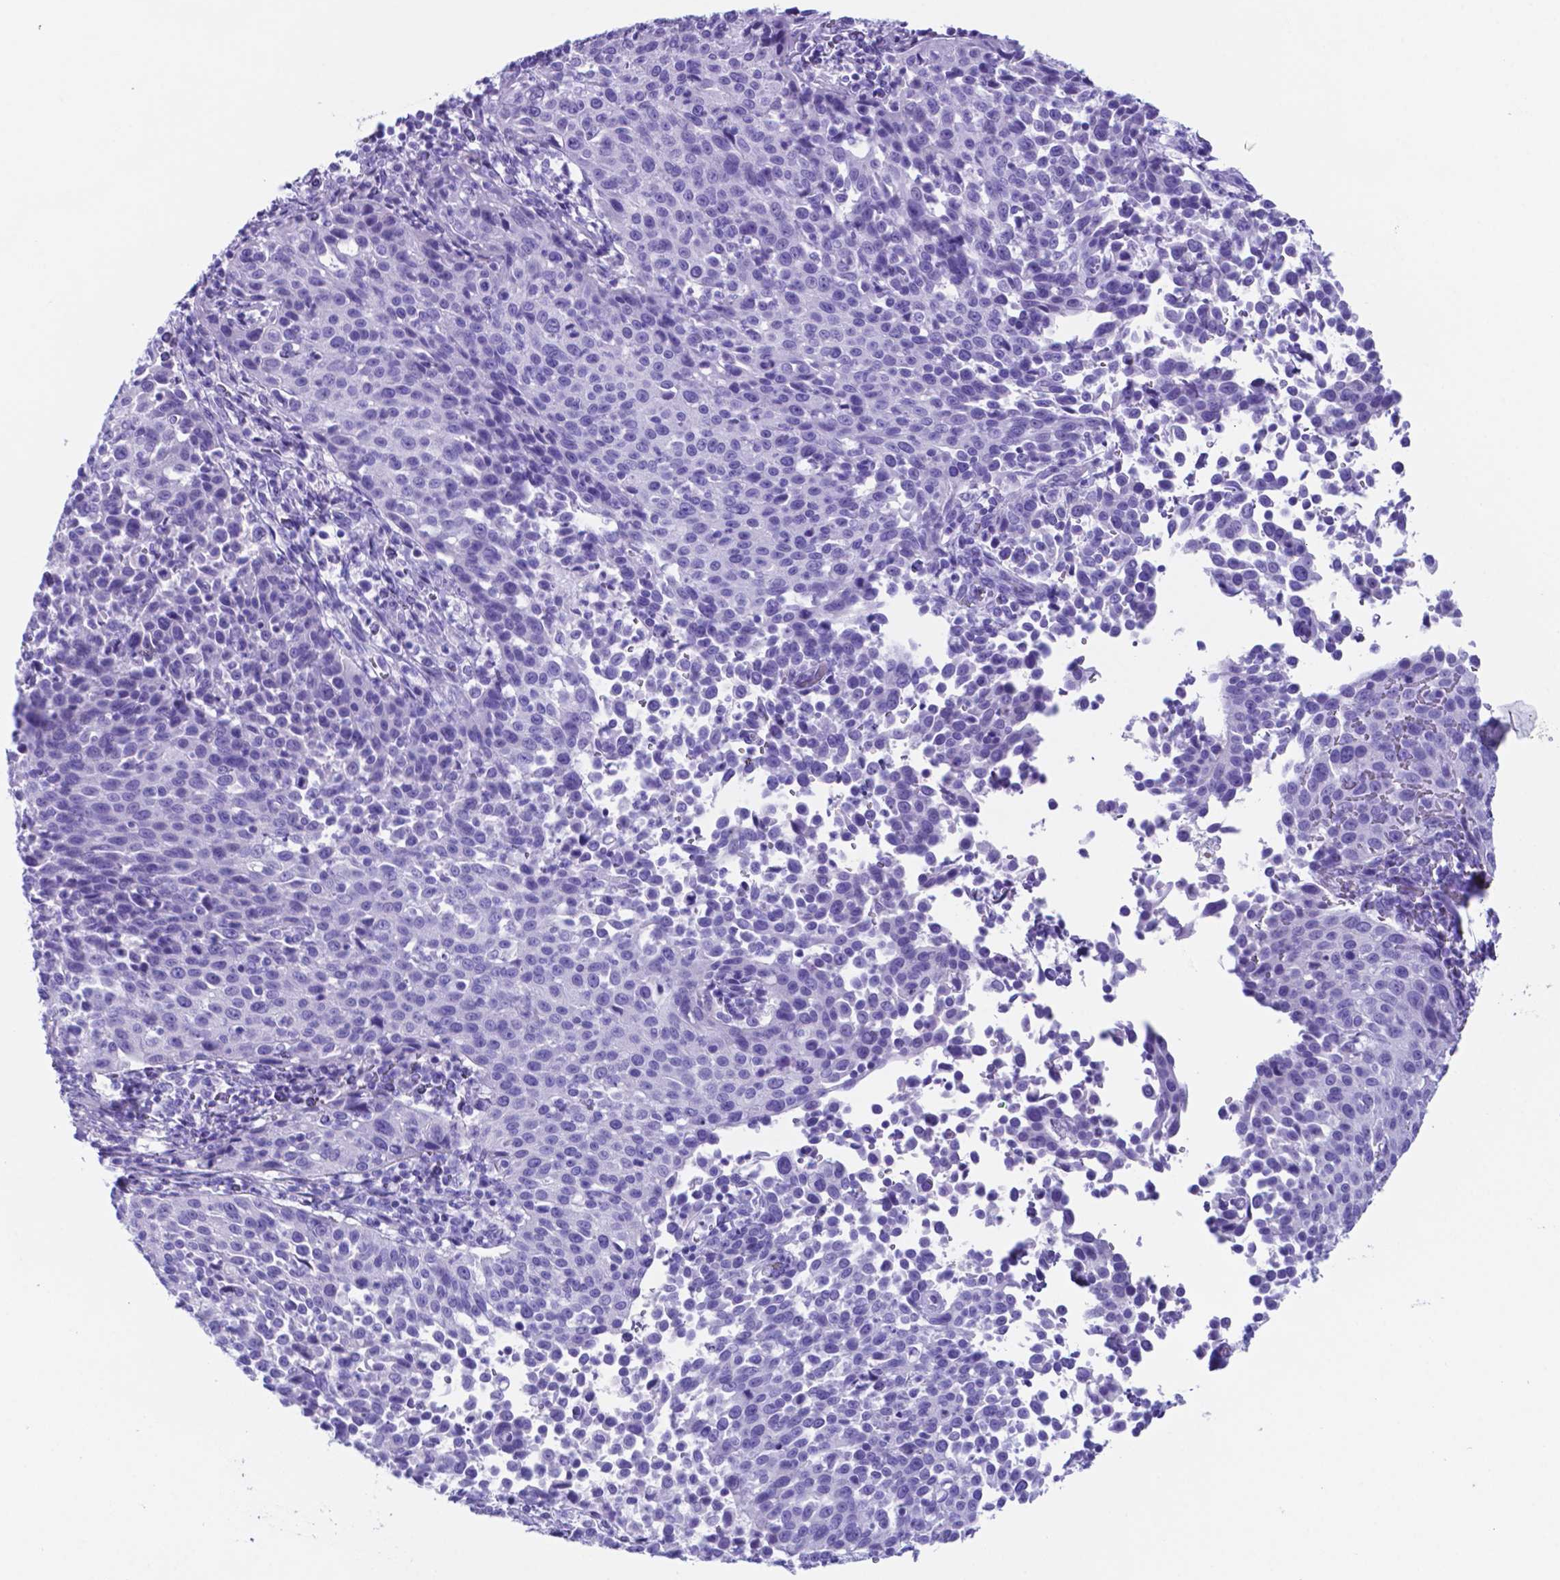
{"staining": {"intensity": "negative", "quantity": "none", "location": "none"}, "tissue": "cervical cancer", "cell_type": "Tumor cells", "image_type": "cancer", "snomed": [{"axis": "morphology", "description": "Squamous cell carcinoma, NOS"}, {"axis": "topography", "description": "Cervix"}], "caption": "DAB (3,3'-diaminobenzidine) immunohistochemical staining of cervical squamous cell carcinoma reveals no significant staining in tumor cells.", "gene": "DNAAF8", "patient": {"sex": "female", "age": 26}}